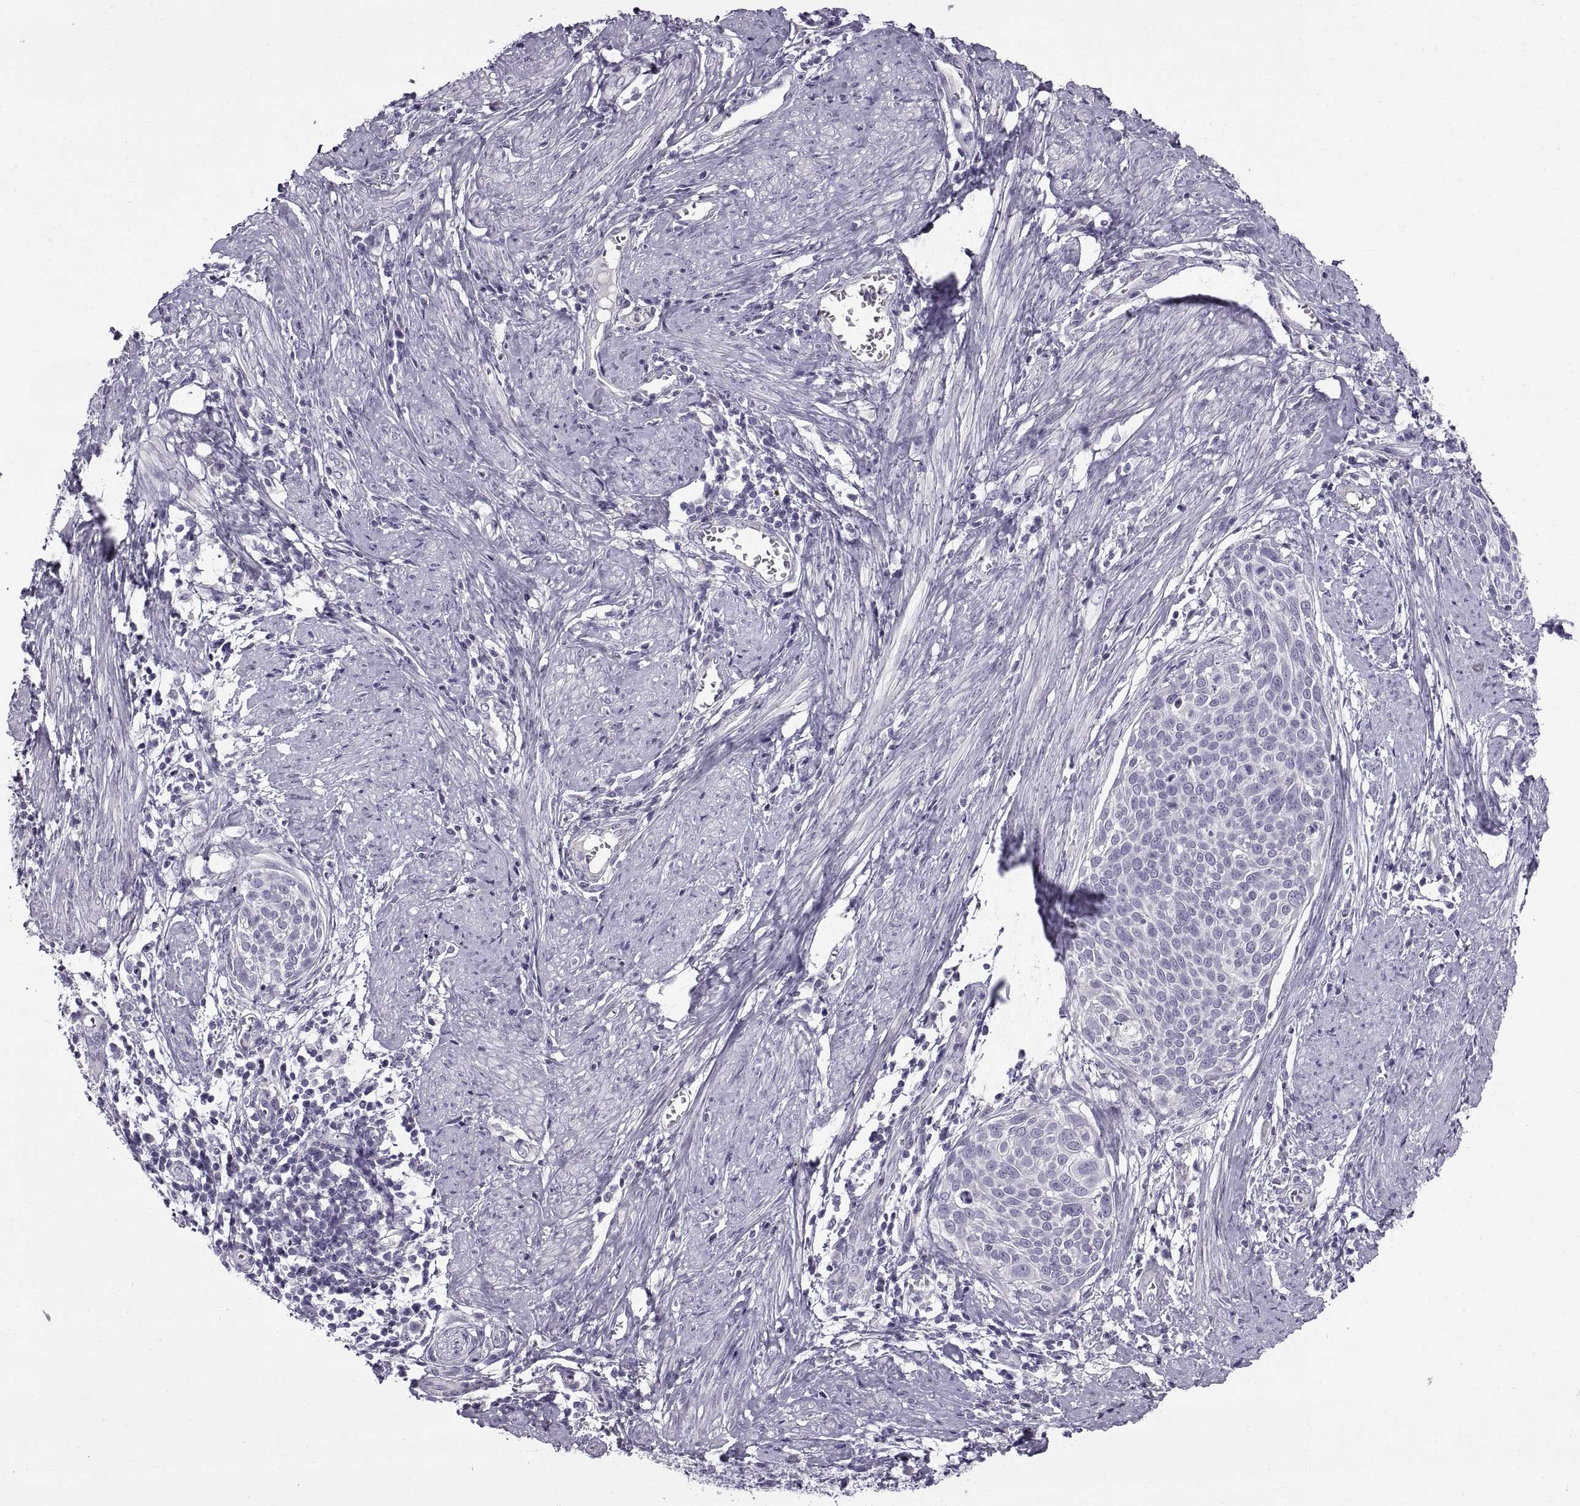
{"staining": {"intensity": "negative", "quantity": "none", "location": "none"}, "tissue": "cervical cancer", "cell_type": "Tumor cells", "image_type": "cancer", "snomed": [{"axis": "morphology", "description": "Squamous cell carcinoma, NOS"}, {"axis": "topography", "description": "Cervix"}], "caption": "A photomicrograph of cervical squamous cell carcinoma stained for a protein displays no brown staining in tumor cells.", "gene": "CALCR", "patient": {"sex": "female", "age": 39}}